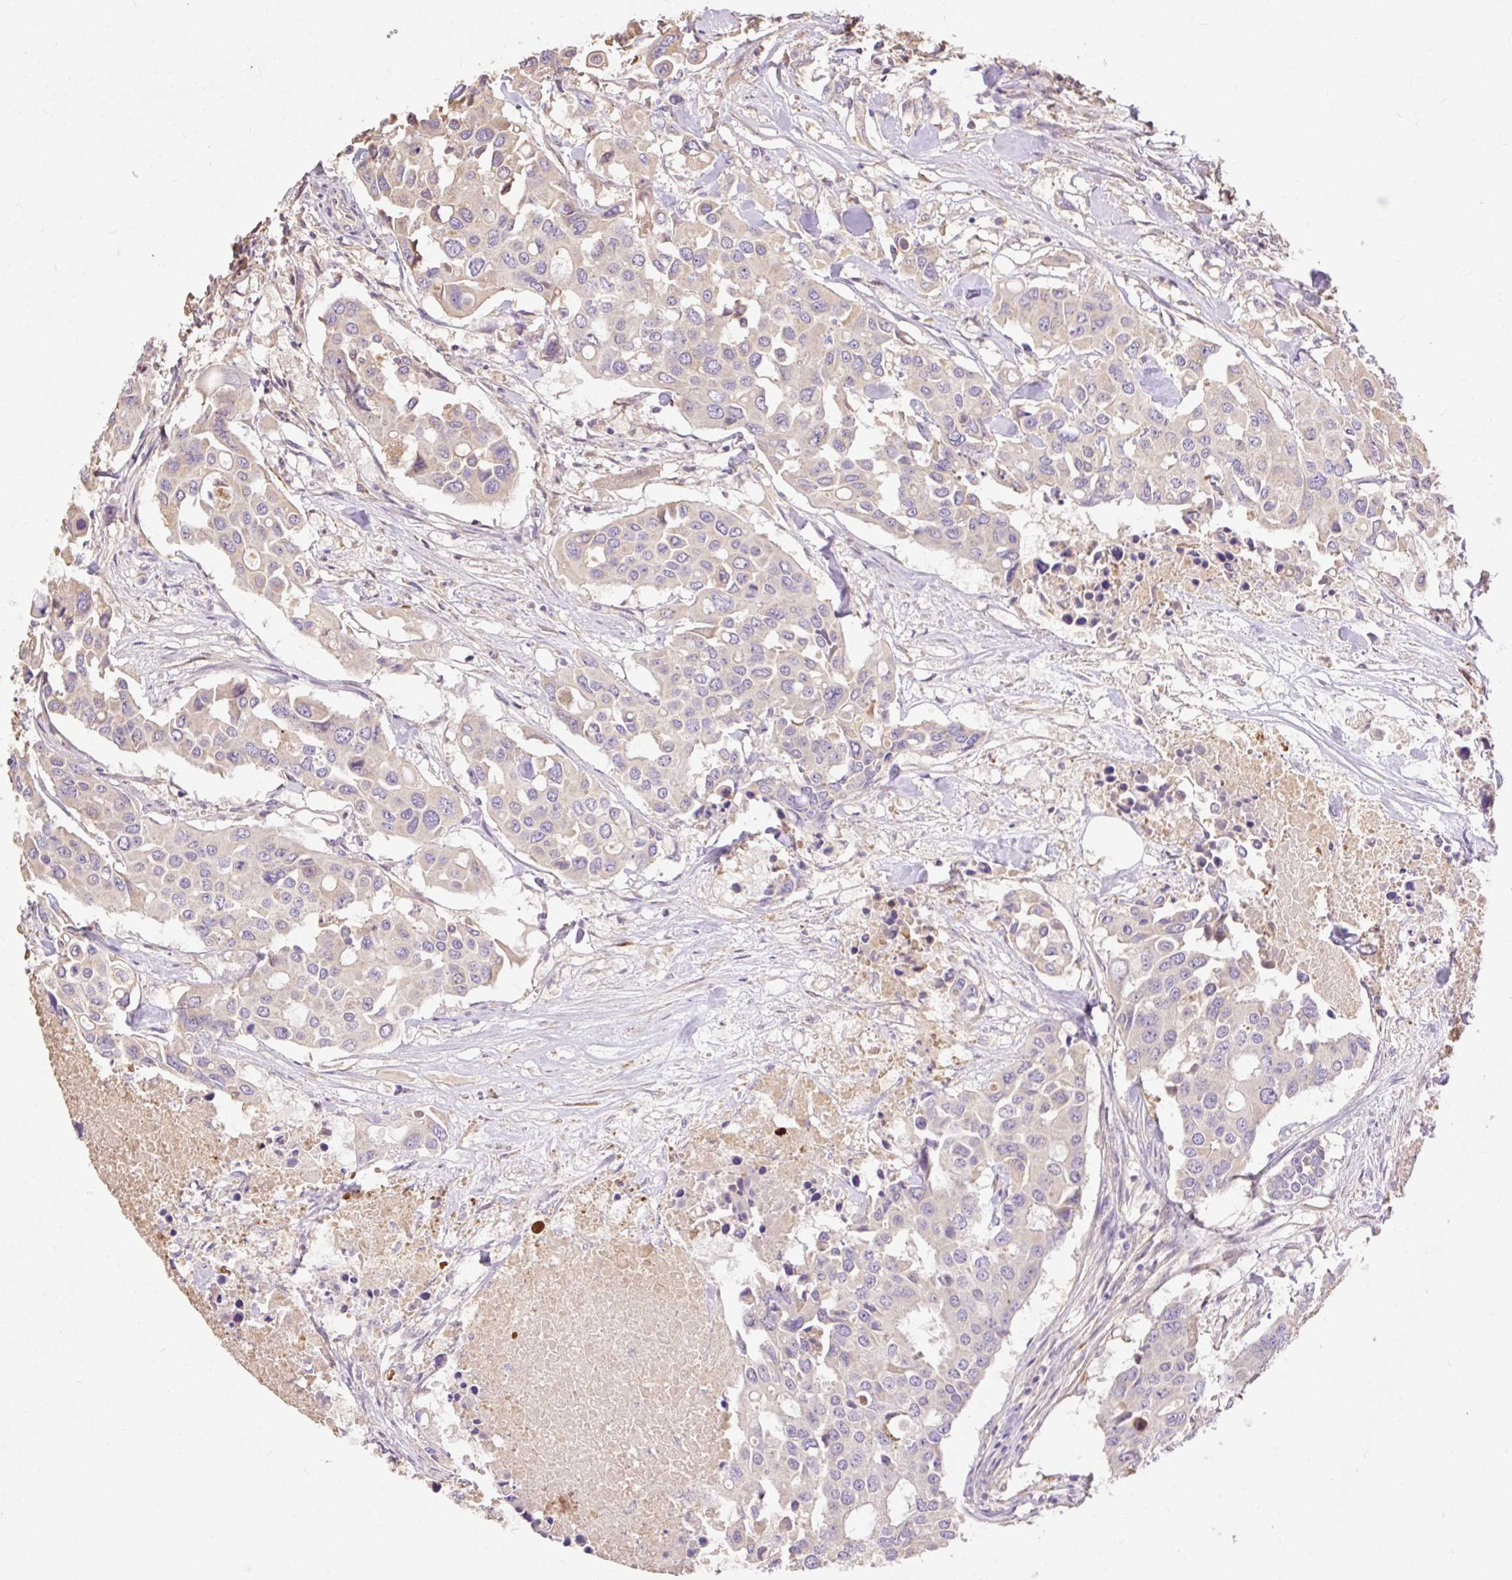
{"staining": {"intensity": "weak", "quantity": "<25%", "location": "cytoplasmic/membranous"}, "tissue": "colorectal cancer", "cell_type": "Tumor cells", "image_type": "cancer", "snomed": [{"axis": "morphology", "description": "Adenocarcinoma, NOS"}, {"axis": "topography", "description": "Colon"}], "caption": "An image of colorectal cancer (adenocarcinoma) stained for a protein reveals no brown staining in tumor cells. The staining is performed using DAB brown chromogen with nuclei counter-stained in using hematoxylin.", "gene": "DESI1", "patient": {"sex": "male", "age": 77}}